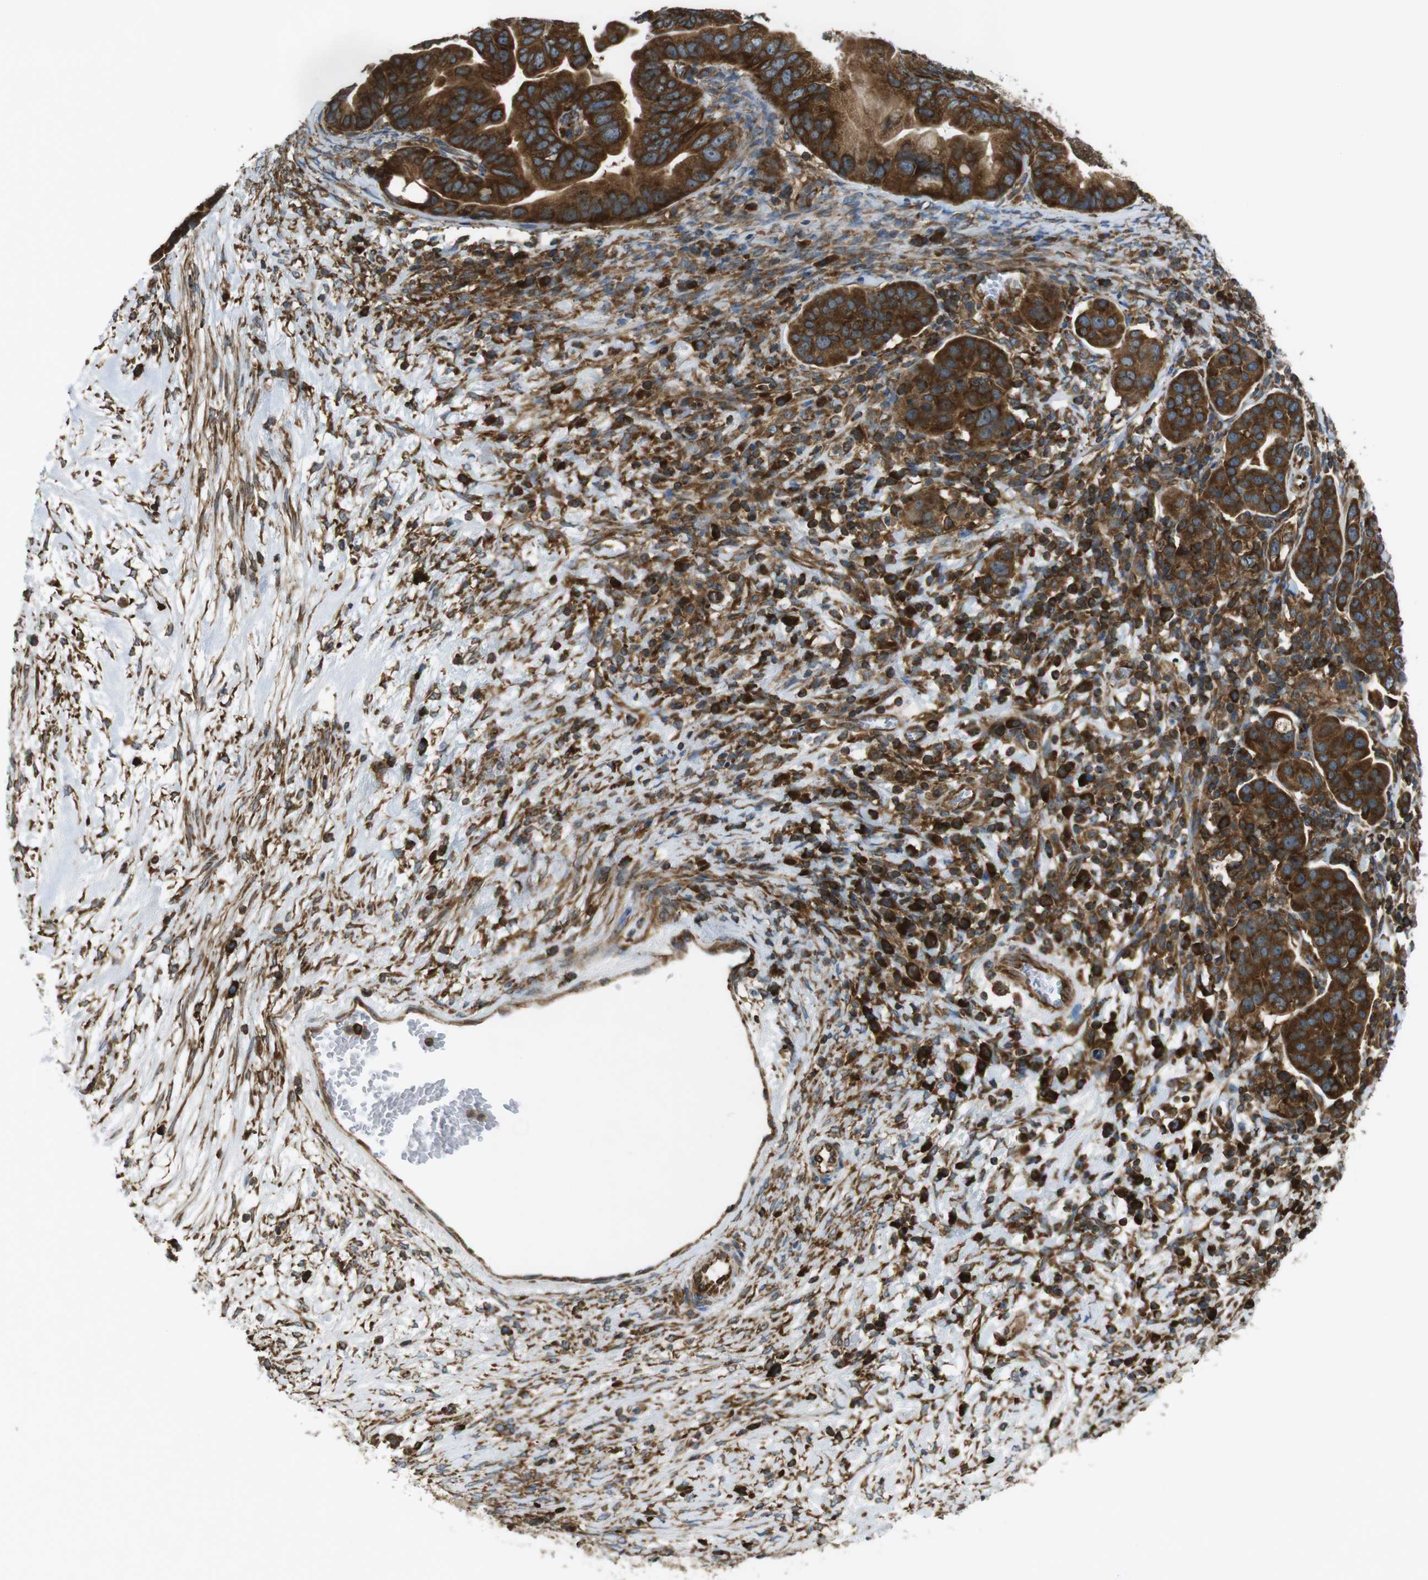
{"staining": {"intensity": "strong", "quantity": ">75%", "location": "cytoplasmic/membranous"}, "tissue": "ovarian cancer", "cell_type": "Tumor cells", "image_type": "cancer", "snomed": [{"axis": "morphology", "description": "Cystadenocarcinoma, serous, NOS"}, {"axis": "topography", "description": "Ovary"}], "caption": "Ovarian cancer stained with DAB (3,3'-diaminobenzidine) immunohistochemistry (IHC) demonstrates high levels of strong cytoplasmic/membranous staining in approximately >75% of tumor cells.", "gene": "TSC1", "patient": {"sex": "female", "age": 56}}